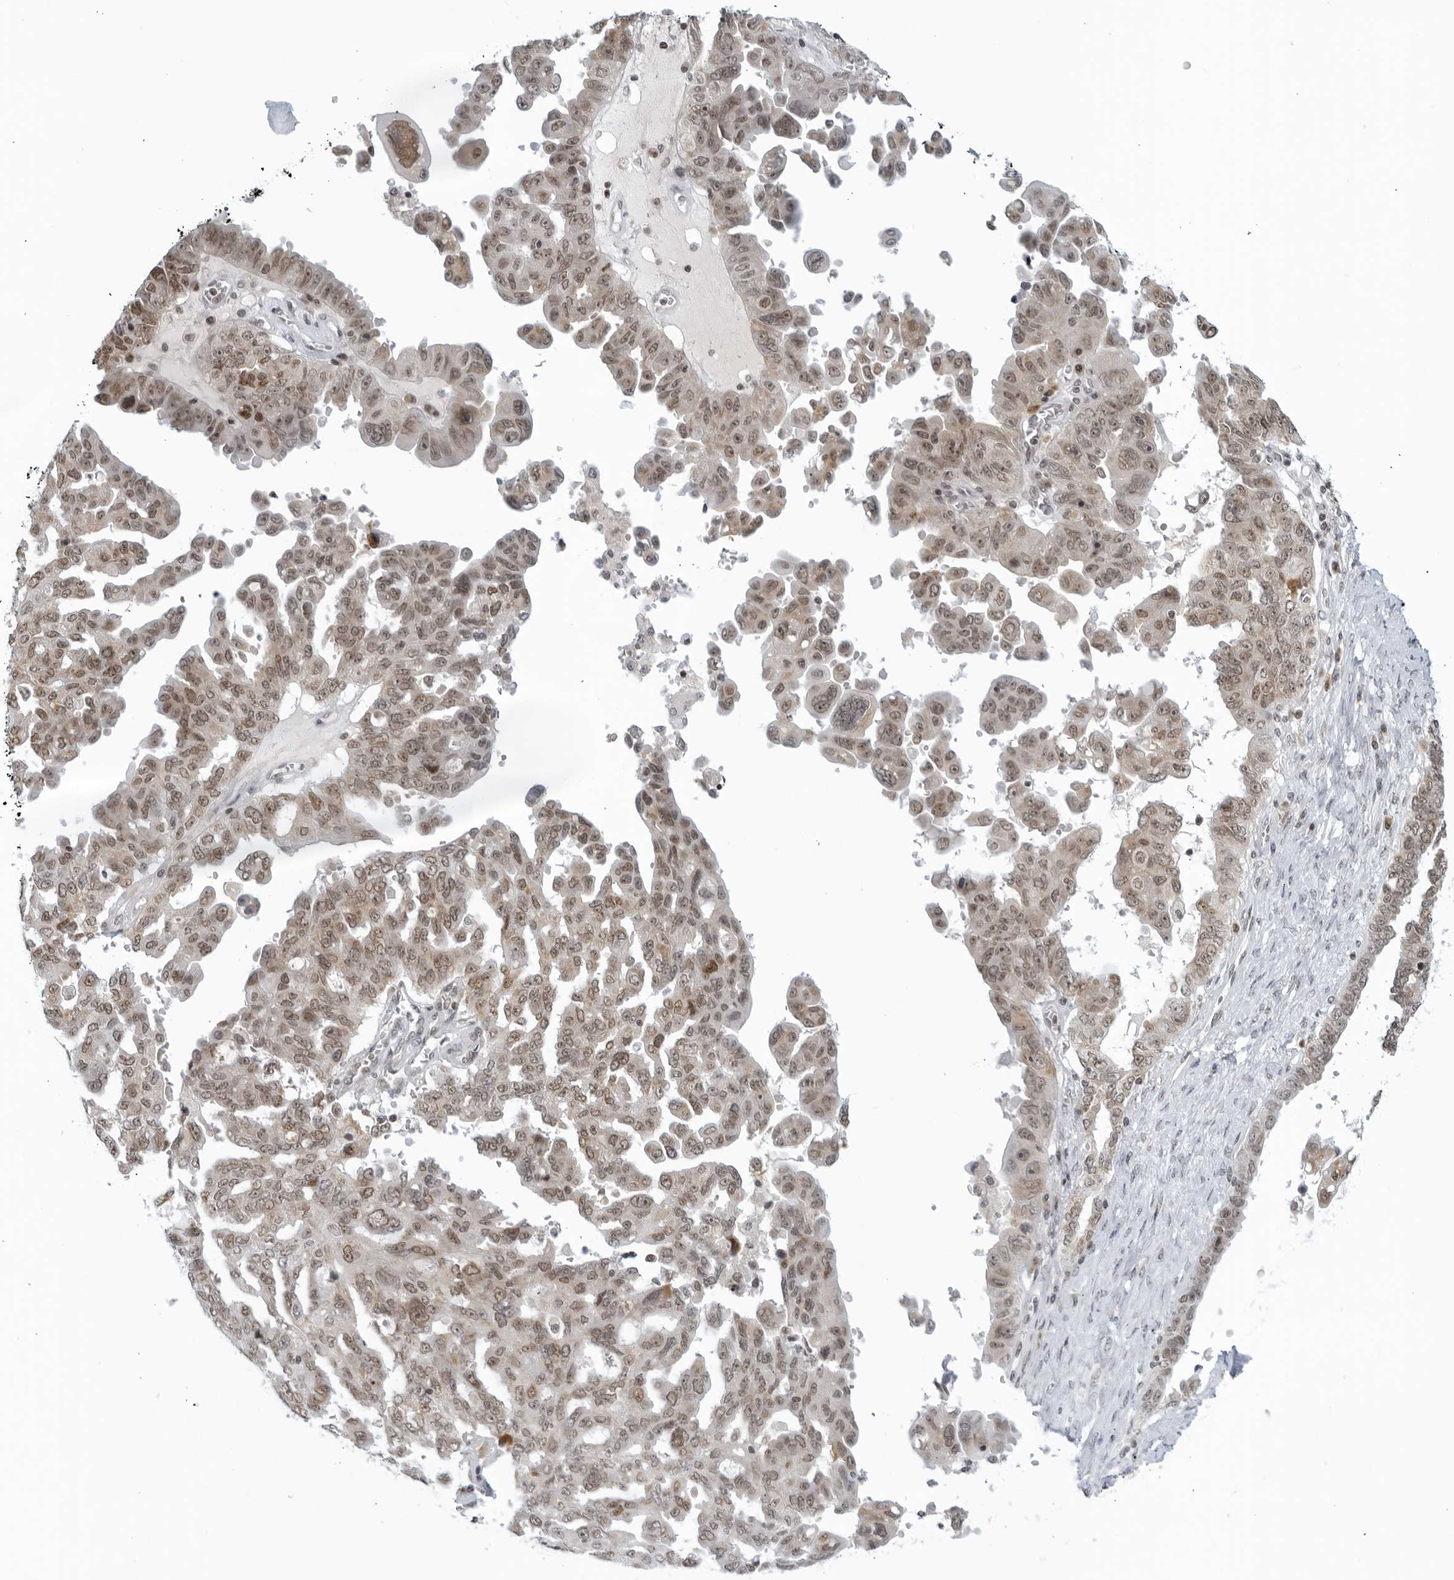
{"staining": {"intensity": "weak", "quantity": "25%-75%", "location": "cytoplasmic/membranous,nuclear"}, "tissue": "ovarian cancer", "cell_type": "Tumor cells", "image_type": "cancer", "snomed": [{"axis": "morphology", "description": "Carcinoma, endometroid"}, {"axis": "topography", "description": "Ovary"}], "caption": "Ovarian cancer (endometroid carcinoma) tissue displays weak cytoplasmic/membranous and nuclear expression in about 25%-75% of tumor cells, visualized by immunohistochemistry. Immunohistochemistry stains the protein of interest in brown and the nuclei are stained blue.", "gene": "RAB11FIP3", "patient": {"sex": "female", "age": 62}}